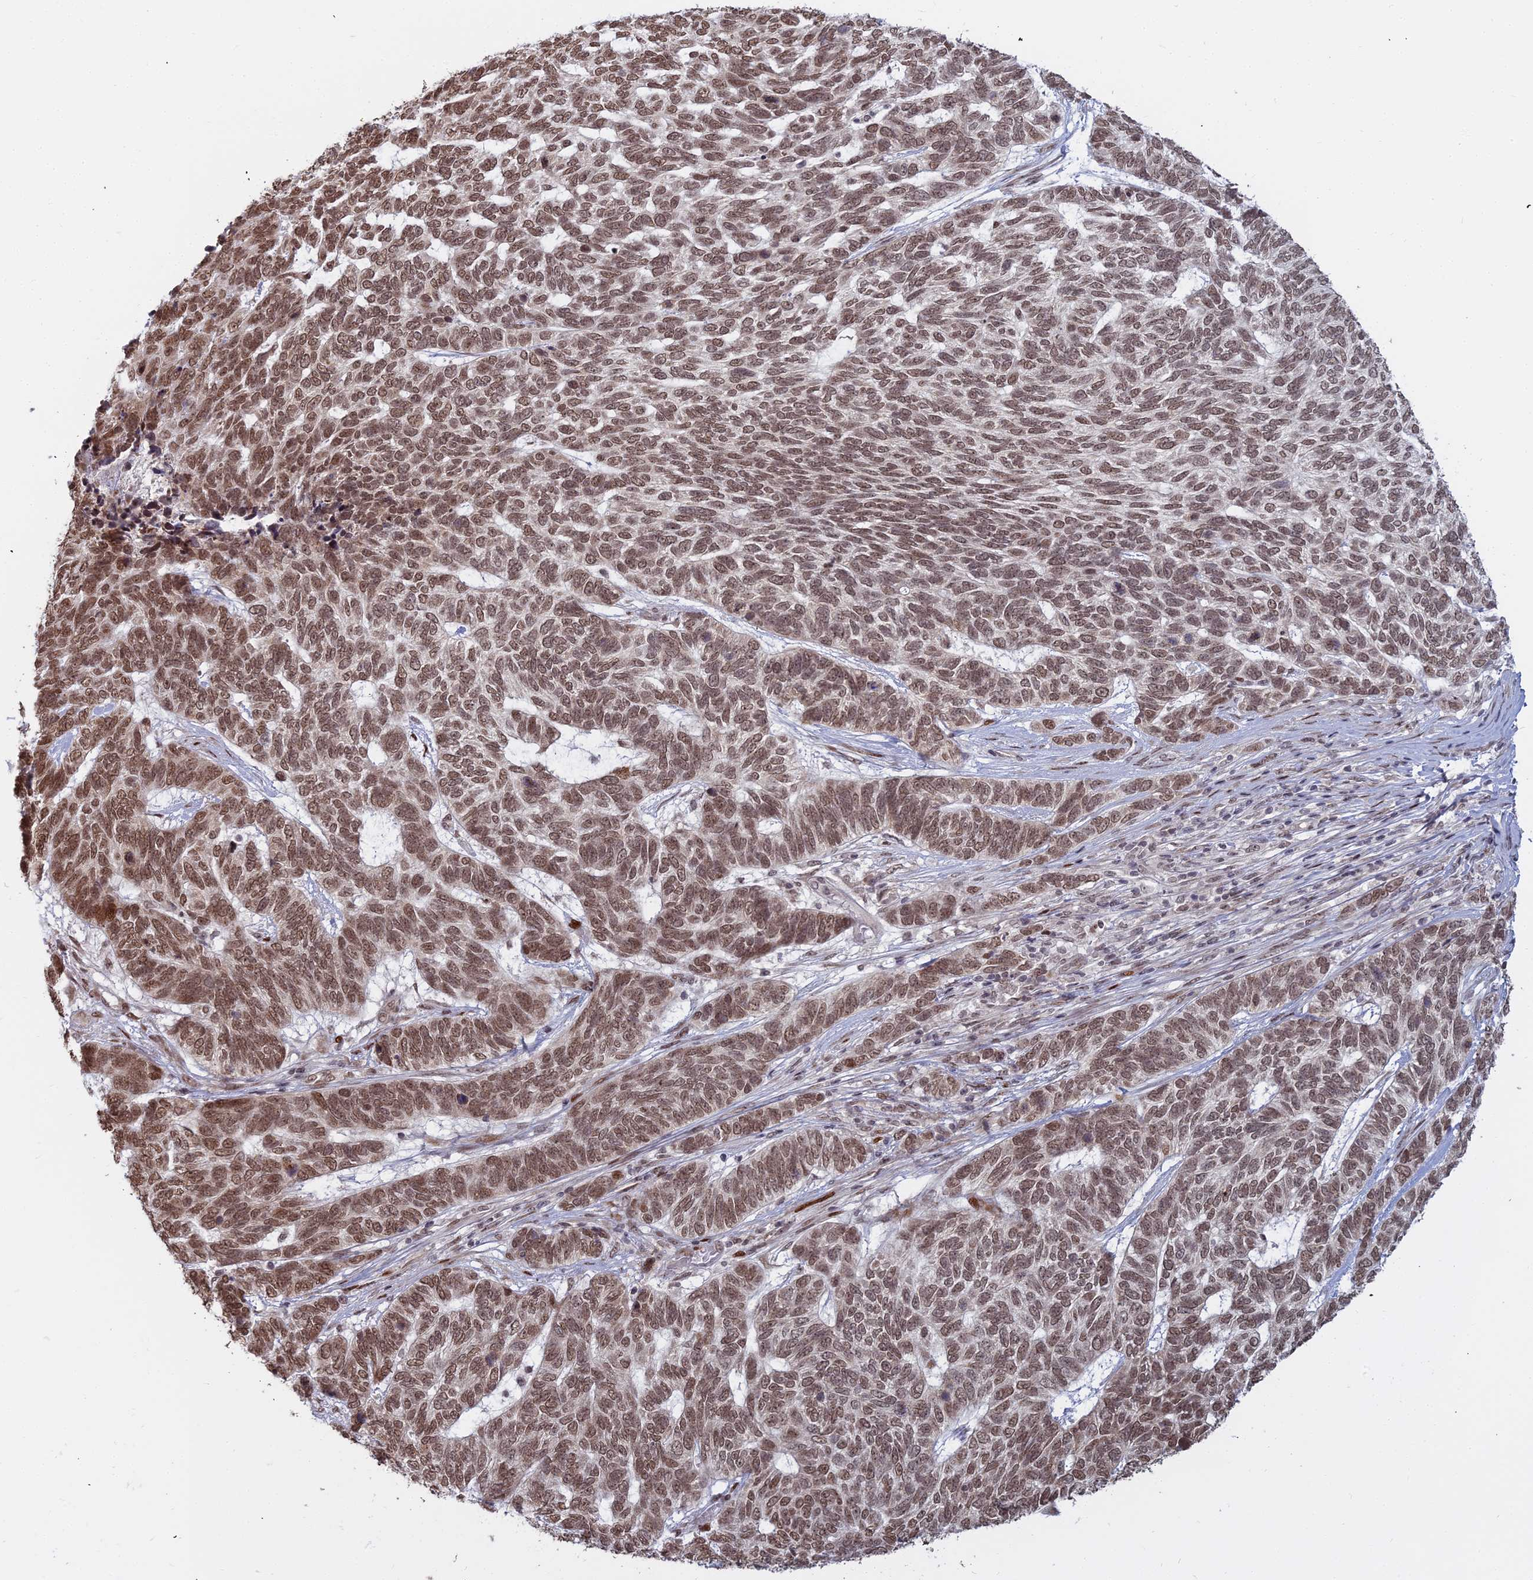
{"staining": {"intensity": "moderate", "quantity": ">75%", "location": "nuclear"}, "tissue": "skin cancer", "cell_type": "Tumor cells", "image_type": "cancer", "snomed": [{"axis": "morphology", "description": "Basal cell carcinoma"}, {"axis": "topography", "description": "Skin"}], "caption": "Brown immunohistochemical staining in human skin basal cell carcinoma reveals moderate nuclear staining in about >75% of tumor cells.", "gene": "ABCA2", "patient": {"sex": "female", "age": 65}}